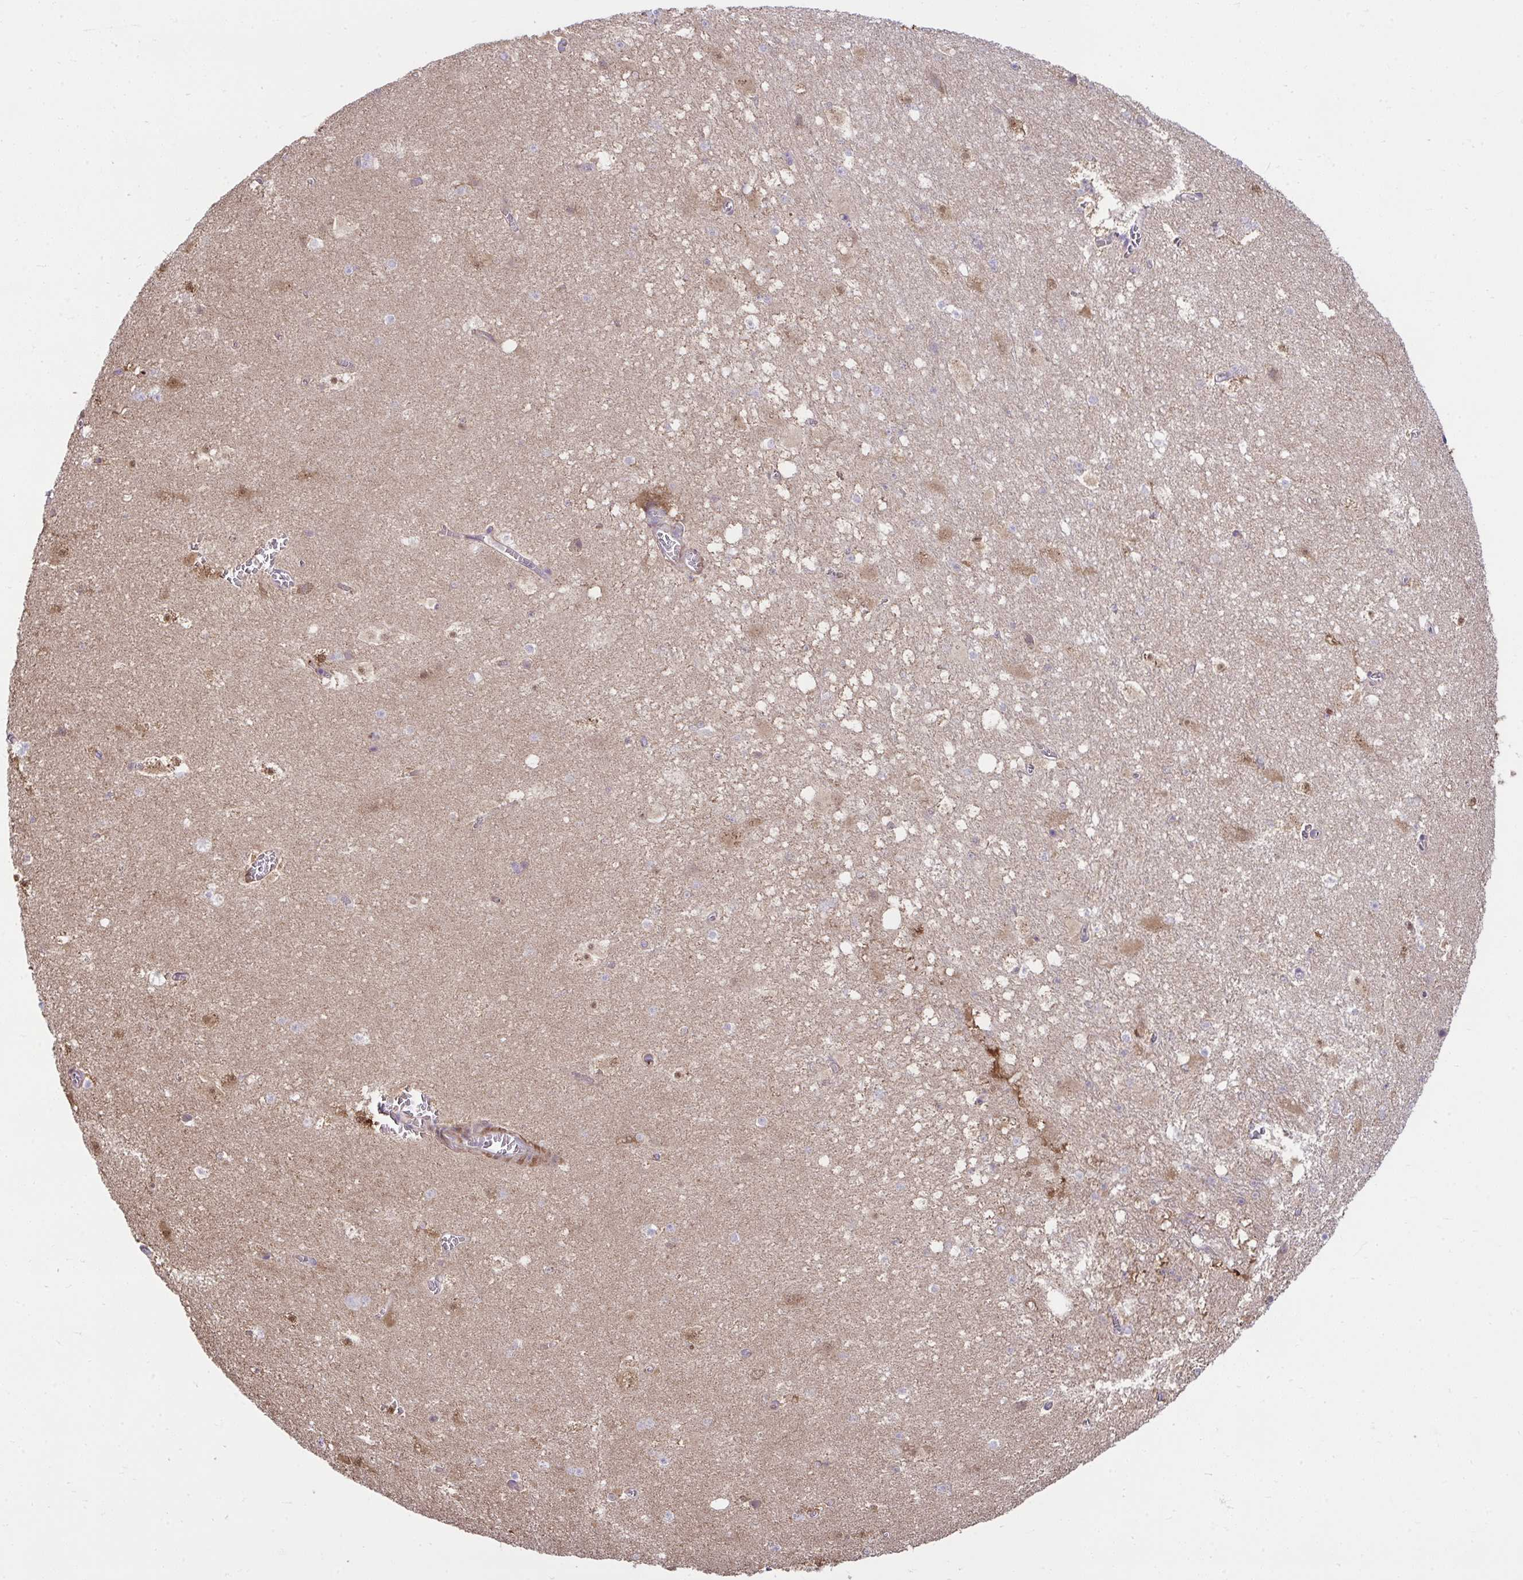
{"staining": {"intensity": "weak", "quantity": "<25%", "location": "cytoplasmic/membranous"}, "tissue": "hippocampus", "cell_type": "Glial cells", "image_type": "normal", "snomed": [{"axis": "morphology", "description": "Normal tissue, NOS"}, {"axis": "topography", "description": "Hippocampus"}], "caption": "The micrograph shows no staining of glial cells in normal hippocampus.", "gene": "PIGZ", "patient": {"sex": "female", "age": 42}}